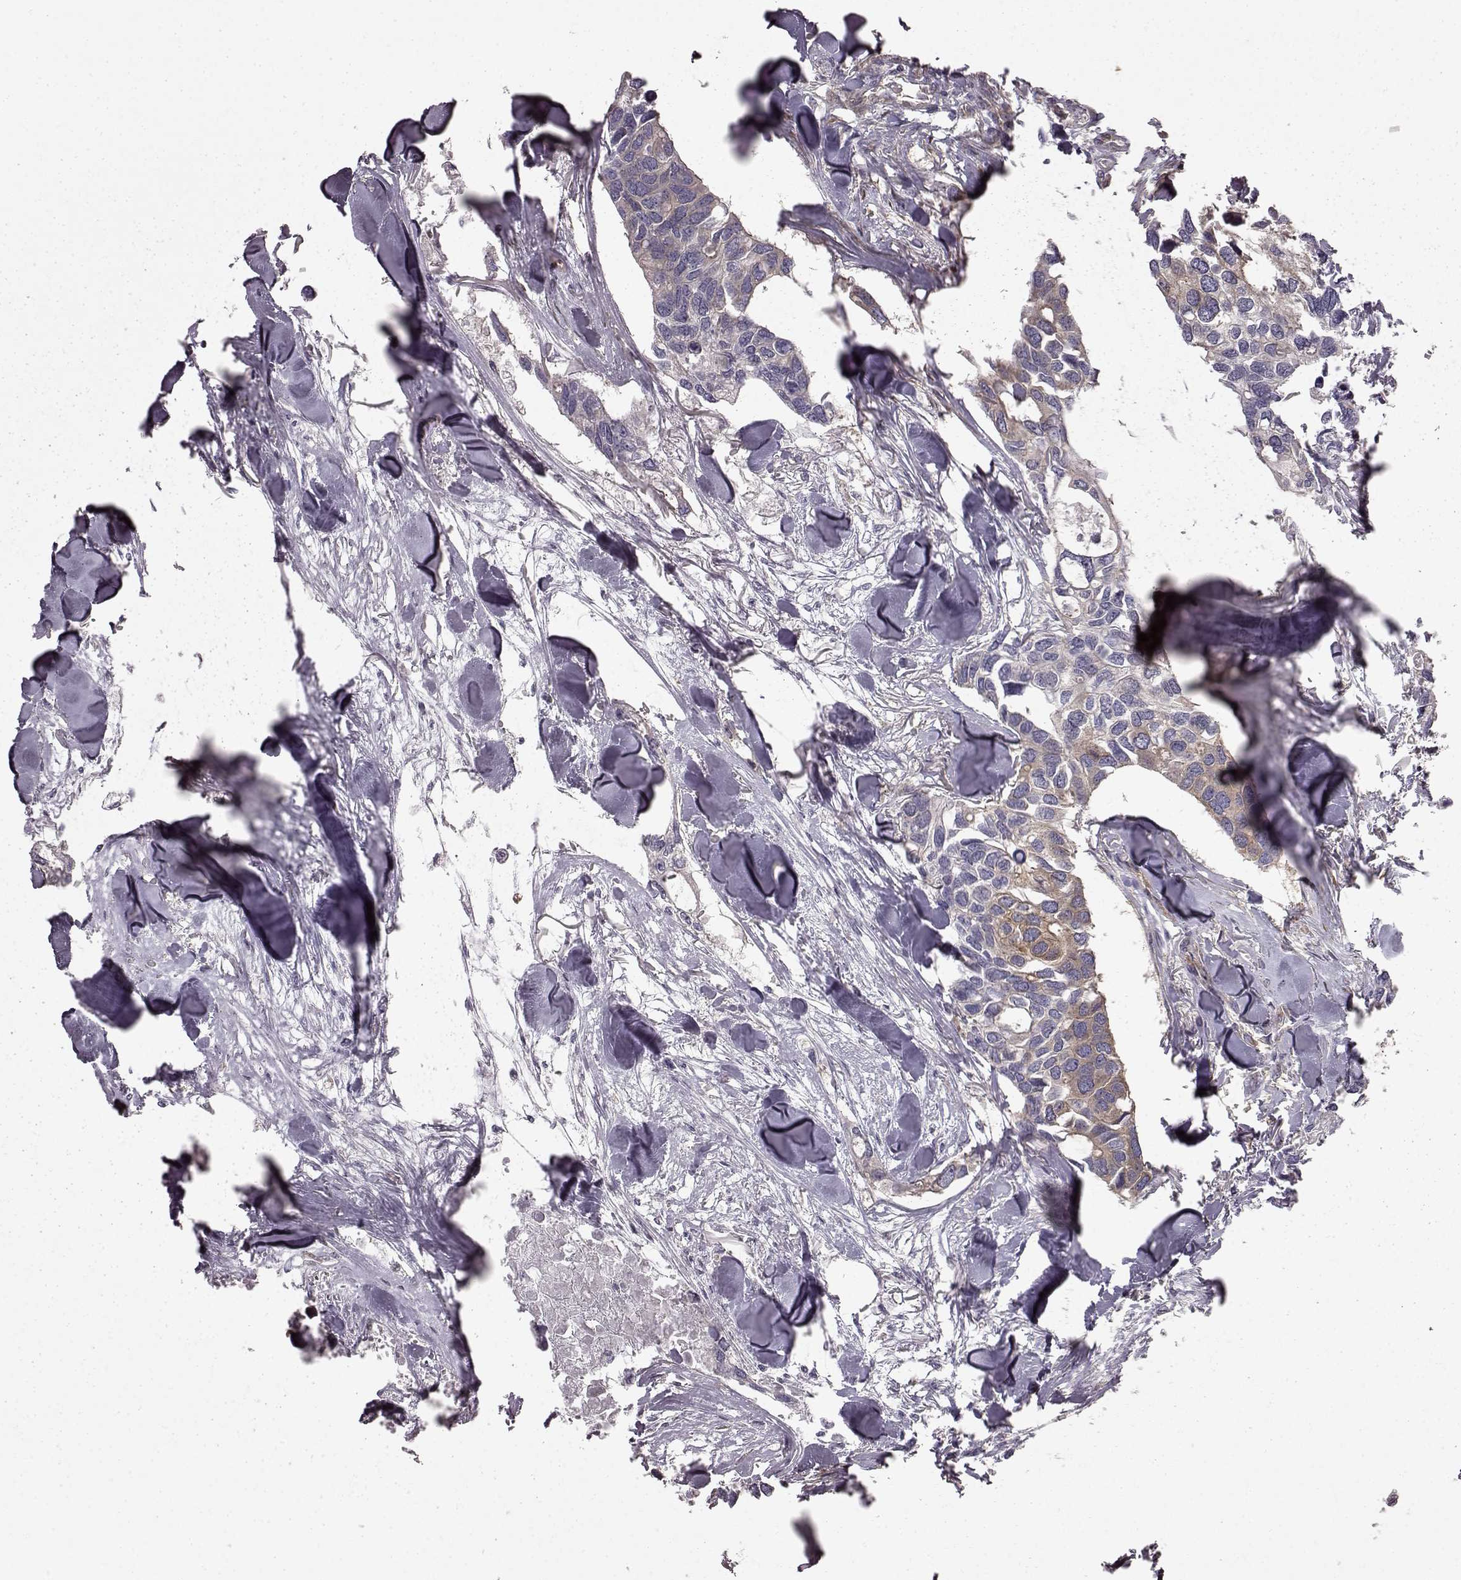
{"staining": {"intensity": "weak", "quantity": ">75%", "location": "cytoplasmic/membranous"}, "tissue": "breast cancer", "cell_type": "Tumor cells", "image_type": "cancer", "snomed": [{"axis": "morphology", "description": "Duct carcinoma"}, {"axis": "topography", "description": "Breast"}], "caption": "Tumor cells exhibit weak cytoplasmic/membranous staining in about >75% of cells in breast invasive ductal carcinoma.", "gene": "RABGAP1", "patient": {"sex": "female", "age": 83}}